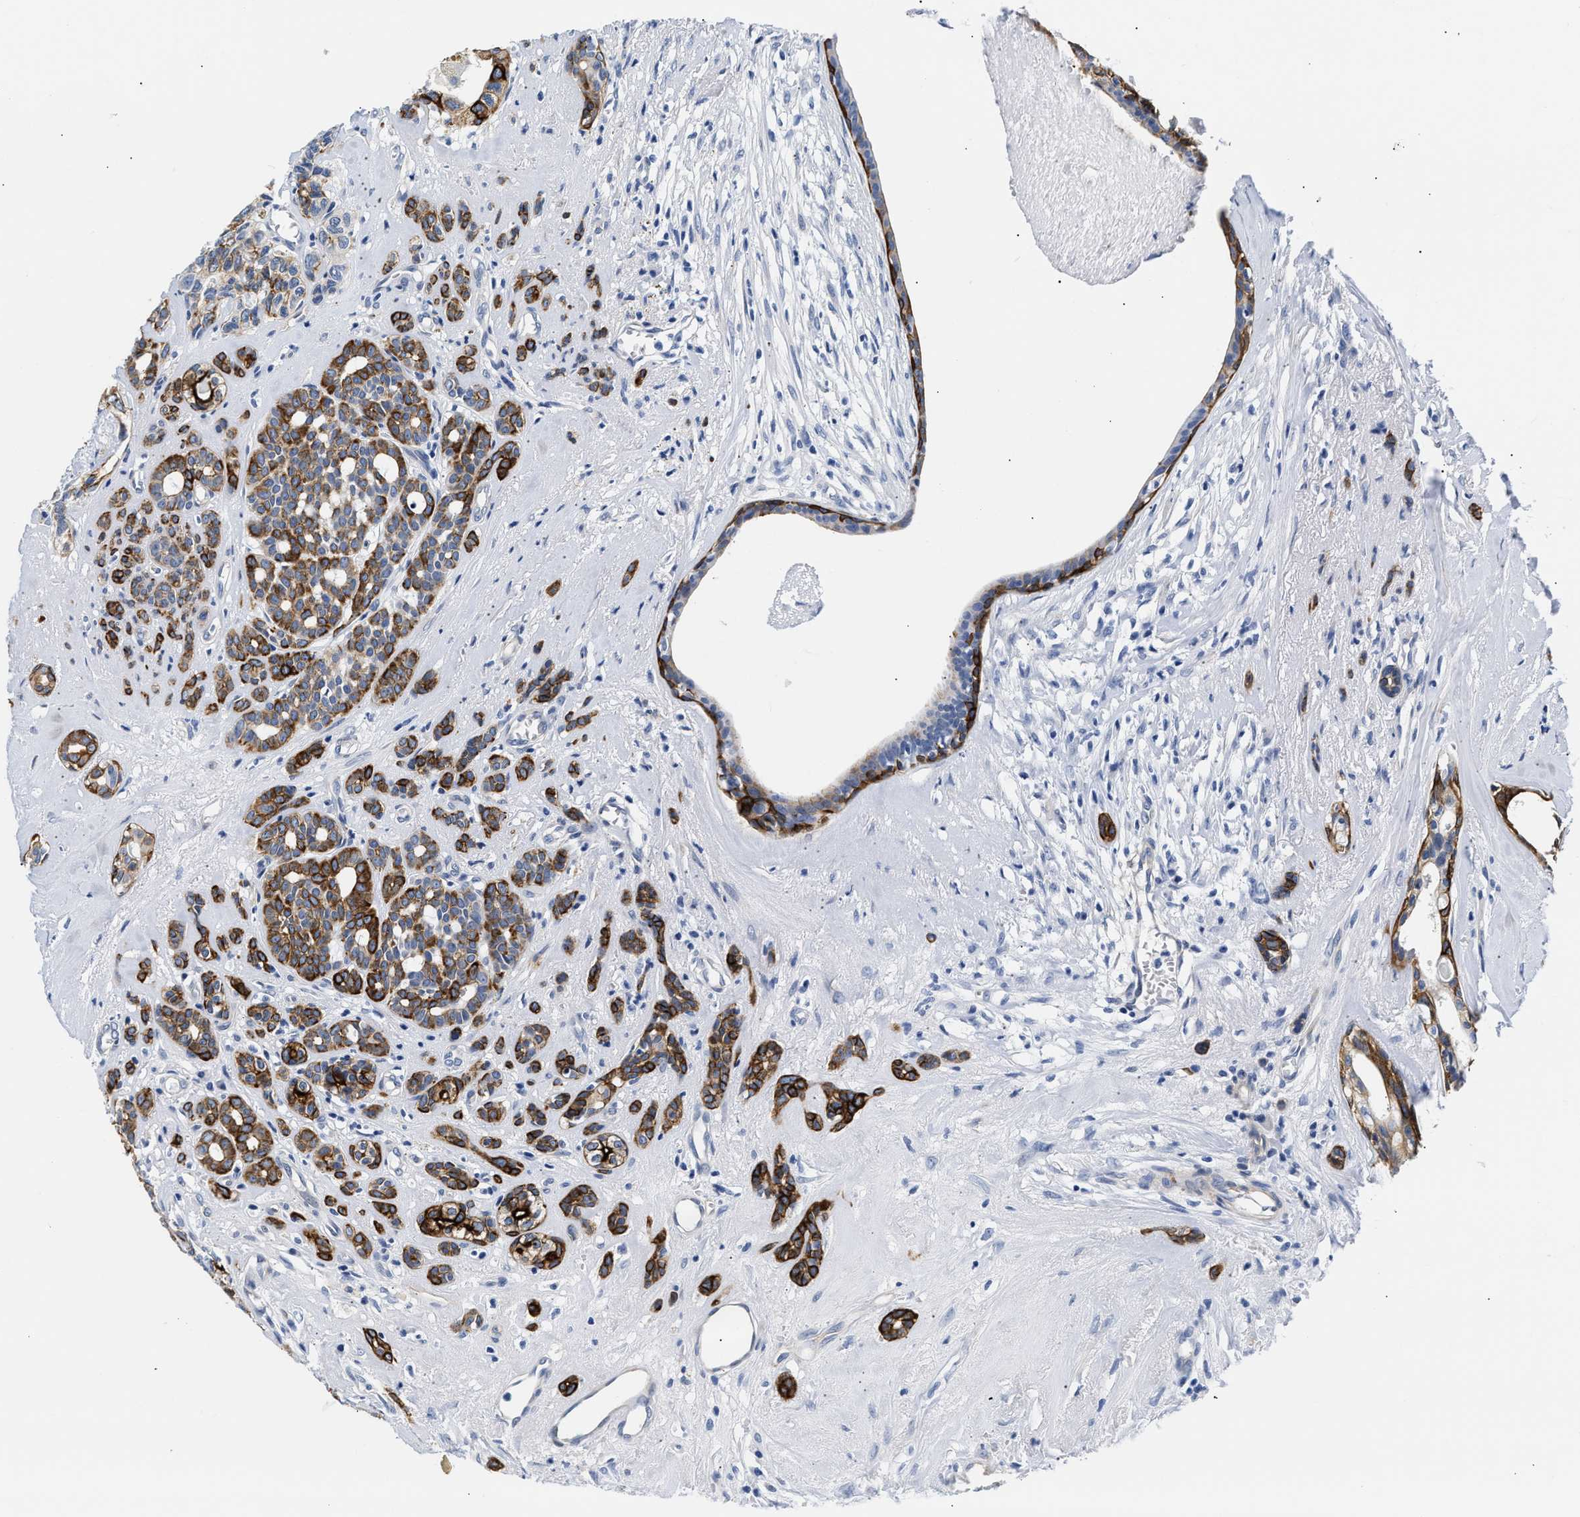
{"staining": {"intensity": "moderate", "quantity": ">75%", "location": "cytoplasmic/membranous"}, "tissue": "head and neck cancer", "cell_type": "Tumor cells", "image_type": "cancer", "snomed": [{"axis": "morphology", "description": "Adenocarcinoma, NOS"}, {"axis": "topography", "description": "Salivary gland, NOS"}, {"axis": "topography", "description": "Head-Neck"}], "caption": "Human head and neck adenocarcinoma stained with a protein marker displays moderate staining in tumor cells.", "gene": "TRIM29", "patient": {"sex": "female", "age": 76}}